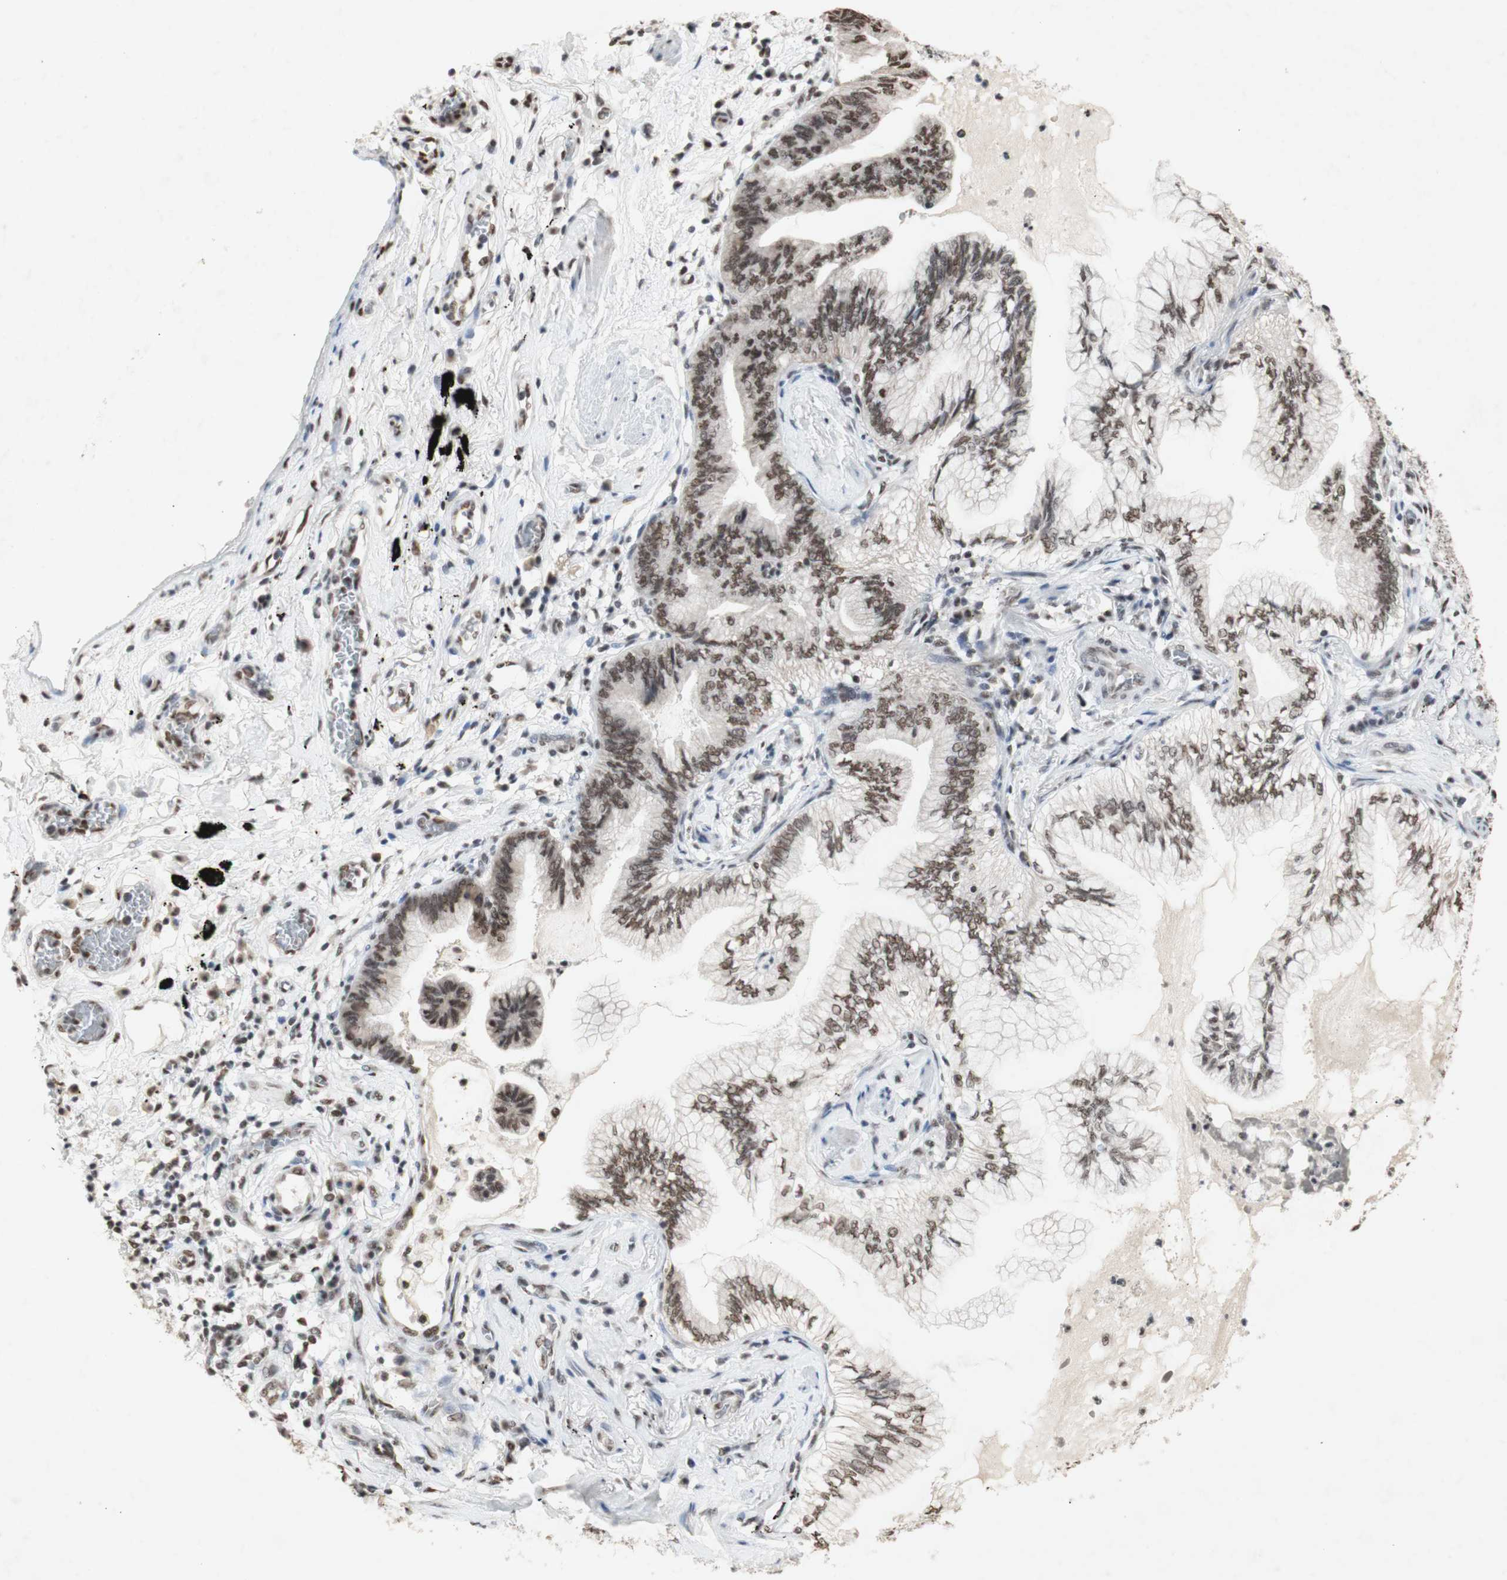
{"staining": {"intensity": "moderate", "quantity": ">75%", "location": "nuclear"}, "tissue": "lung cancer", "cell_type": "Tumor cells", "image_type": "cancer", "snomed": [{"axis": "morphology", "description": "Normal tissue, NOS"}, {"axis": "morphology", "description": "Adenocarcinoma, NOS"}, {"axis": "topography", "description": "Bronchus"}, {"axis": "topography", "description": "Lung"}], "caption": "Protein expression analysis of lung adenocarcinoma reveals moderate nuclear expression in approximately >75% of tumor cells. The protein is shown in brown color, while the nuclei are stained blue.", "gene": "SNRPB", "patient": {"sex": "female", "age": 70}}